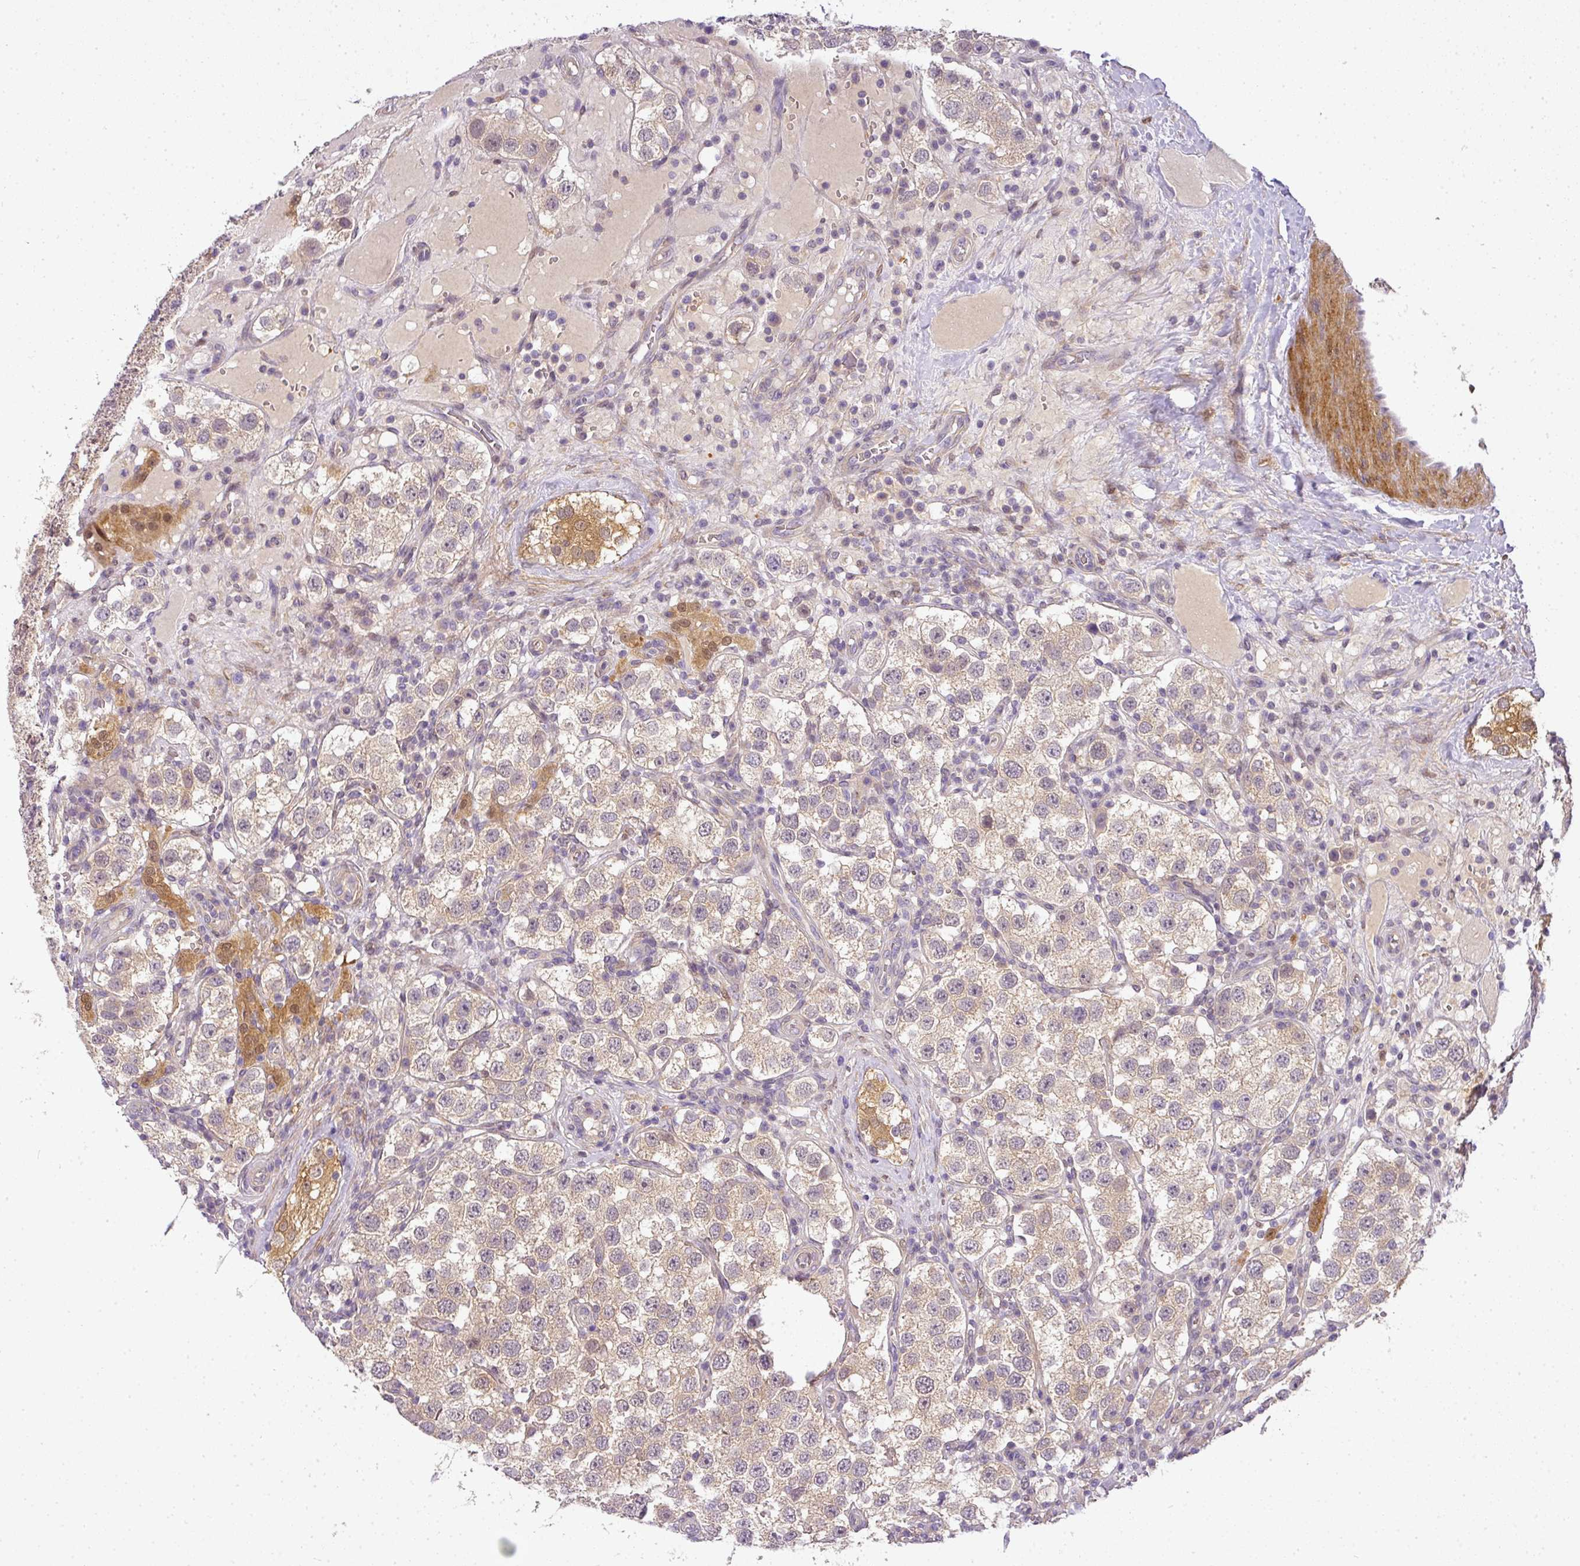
{"staining": {"intensity": "moderate", "quantity": "25%-75%", "location": "cytoplasmic/membranous"}, "tissue": "testis cancer", "cell_type": "Tumor cells", "image_type": "cancer", "snomed": [{"axis": "morphology", "description": "Seminoma, NOS"}, {"axis": "topography", "description": "Testis"}], "caption": "Immunohistochemical staining of seminoma (testis) reveals medium levels of moderate cytoplasmic/membranous positivity in about 25%-75% of tumor cells. (DAB = brown stain, brightfield microscopy at high magnification).", "gene": "ADH5", "patient": {"sex": "male", "age": 37}}